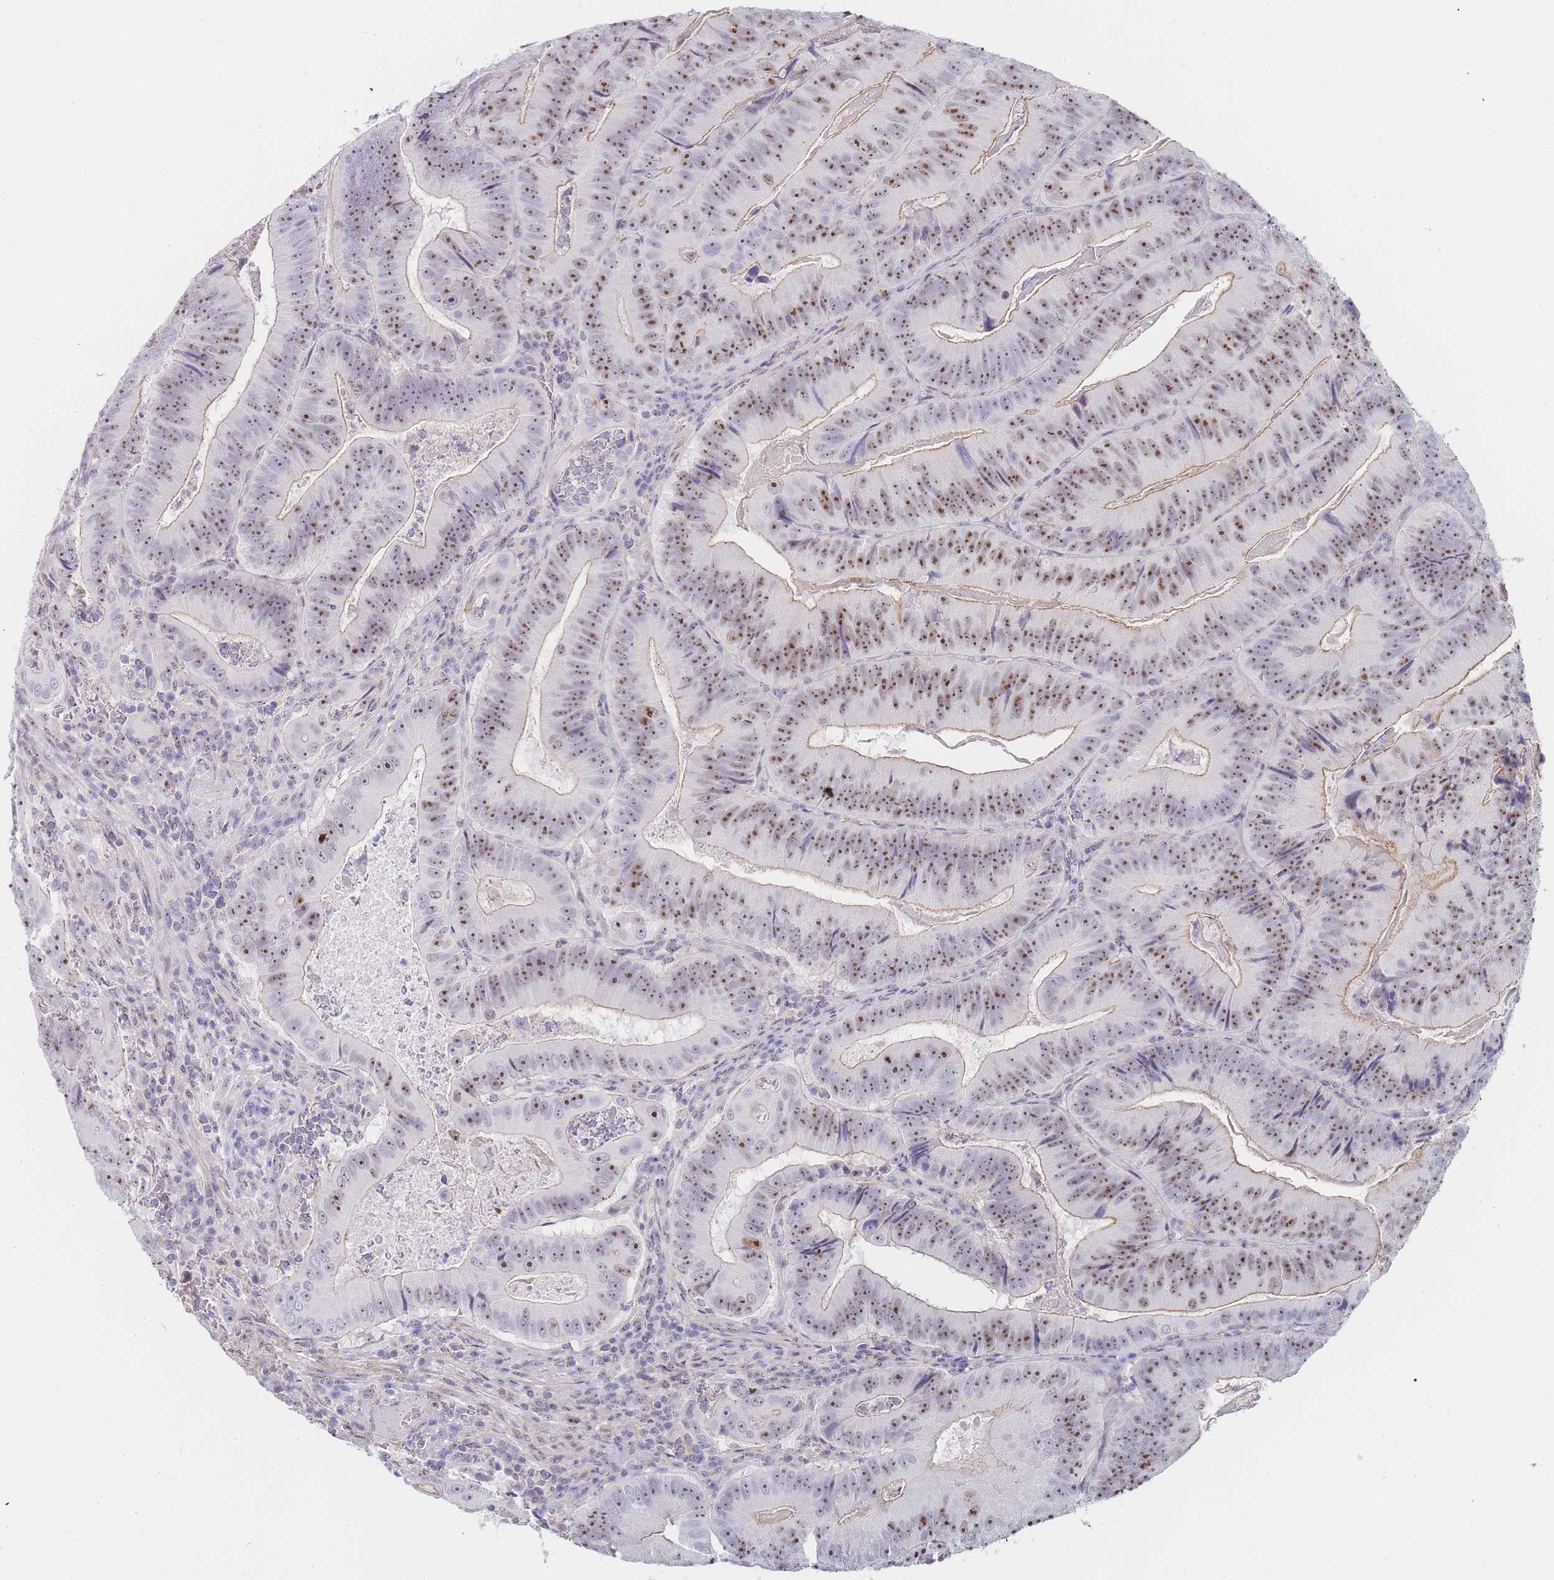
{"staining": {"intensity": "moderate", "quantity": ">75%", "location": "cytoplasmic/membranous,nuclear"}, "tissue": "colorectal cancer", "cell_type": "Tumor cells", "image_type": "cancer", "snomed": [{"axis": "morphology", "description": "Adenocarcinoma, NOS"}, {"axis": "topography", "description": "Colon"}], "caption": "Immunohistochemistry micrograph of neoplastic tissue: human adenocarcinoma (colorectal) stained using immunohistochemistry (IHC) shows medium levels of moderate protein expression localized specifically in the cytoplasmic/membranous and nuclear of tumor cells, appearing as a cytoplasmic/membranous and nuclear brown color.", "gene": "NOP14", "patient": {"sex": "female", "age": 86}}